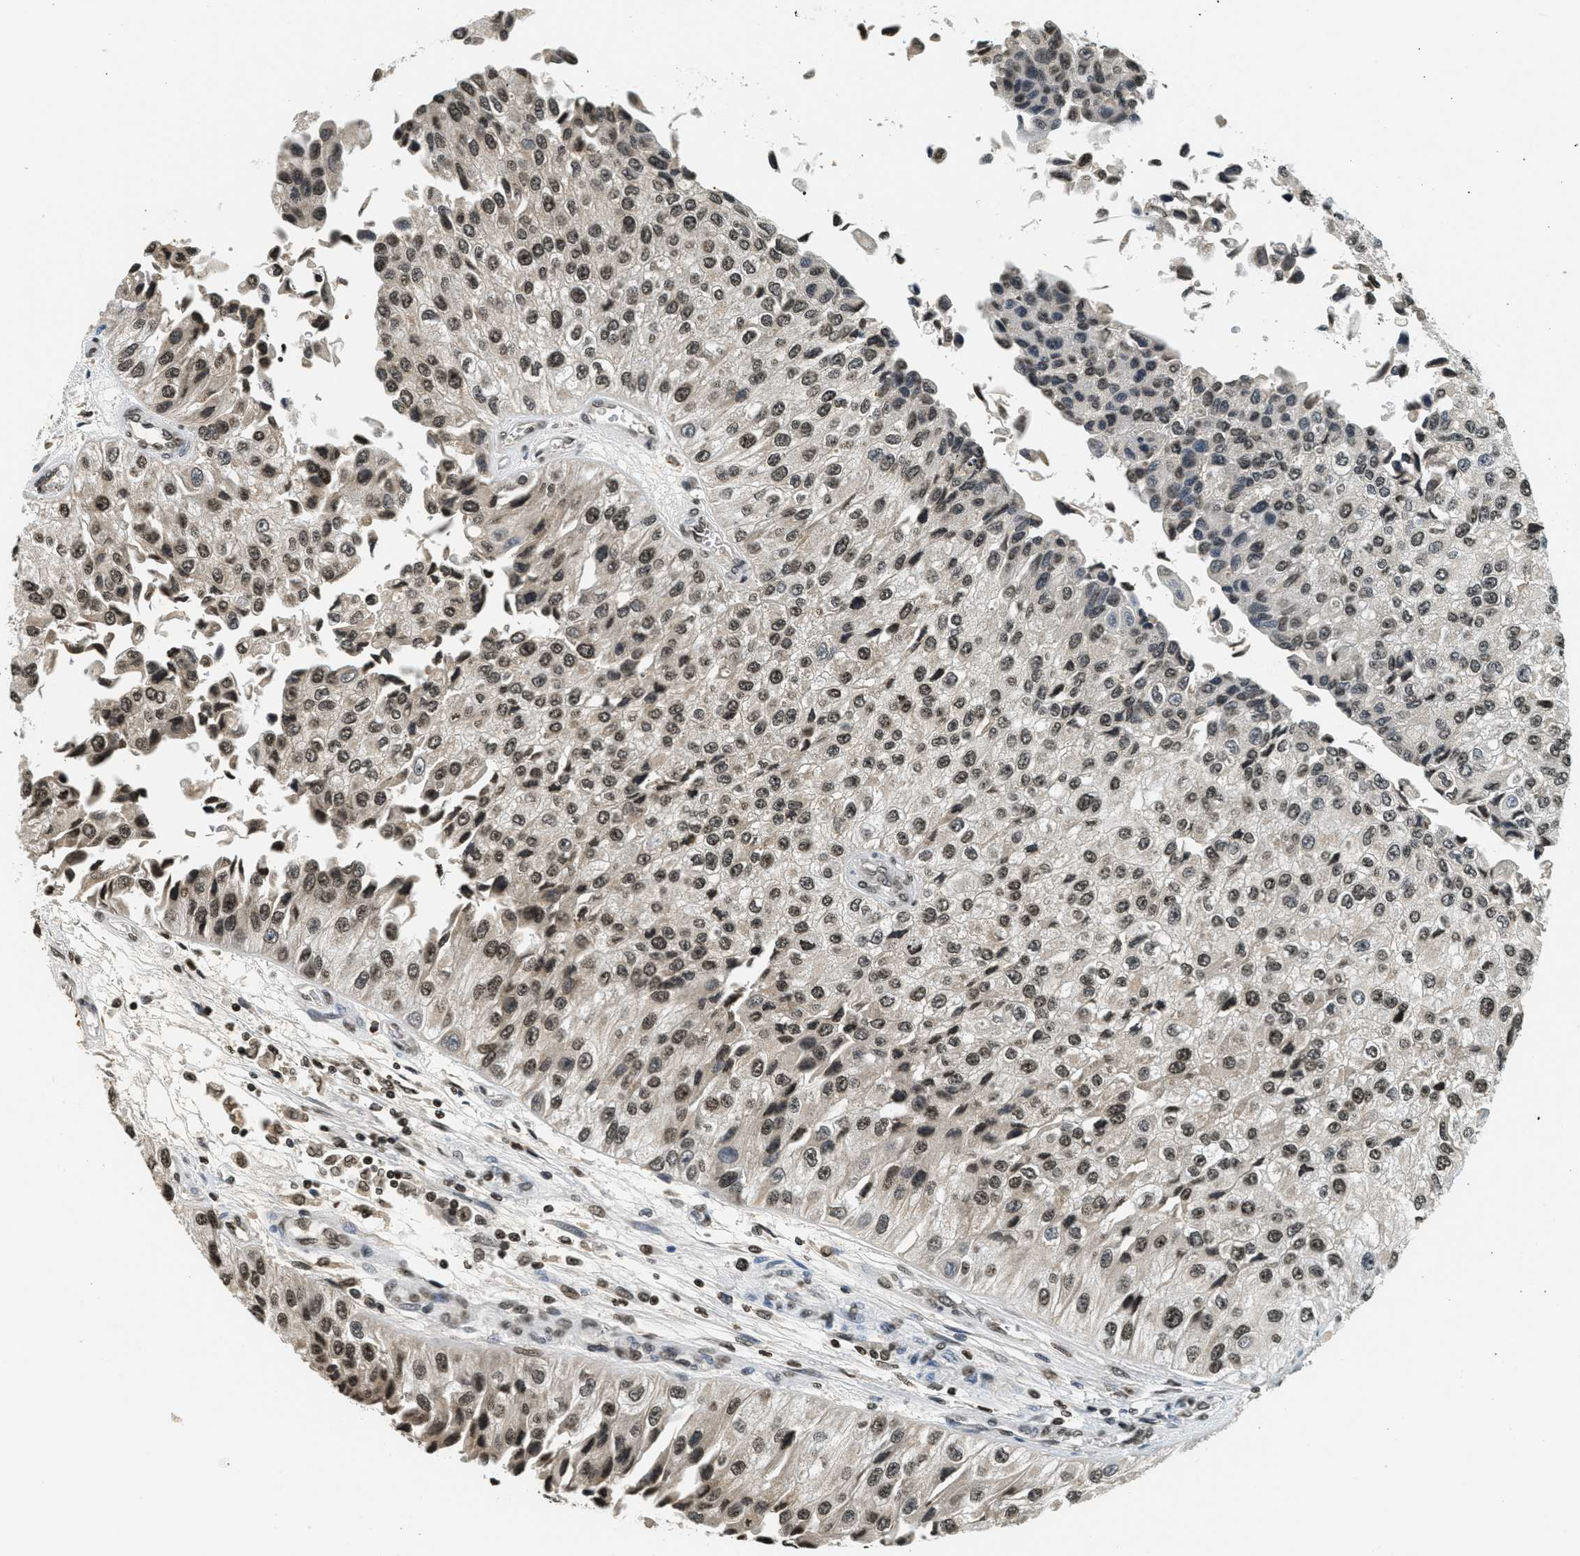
{"staining": {"intensity": "moderate", "quantity": ">75%", "location": "nuclear"}, "tissue": "urothelial cancer", "cell_type": "Tumor cells", "image_type": "cancer", "snomed": [{"axis": "morphology", "description": "Urothelial carcinoma, High grade"}, {"axis": "topography", "description": "Kidney"}, {"axis": "topography", "description": "Urinary bladder"}], "caption": "High-magnification brightfield microscopy of urothelial carcinoma (high-grade) stained with DAB (brown) and counterstained with hematoxylin (blue). tumor cells exhibit moderate nuclear staining is present in approximately>75% of cells. (IHC, brightfield microscopy, high magnification).", "gene": "LDB2", "patient": {"sex": "male", "age": 77}}